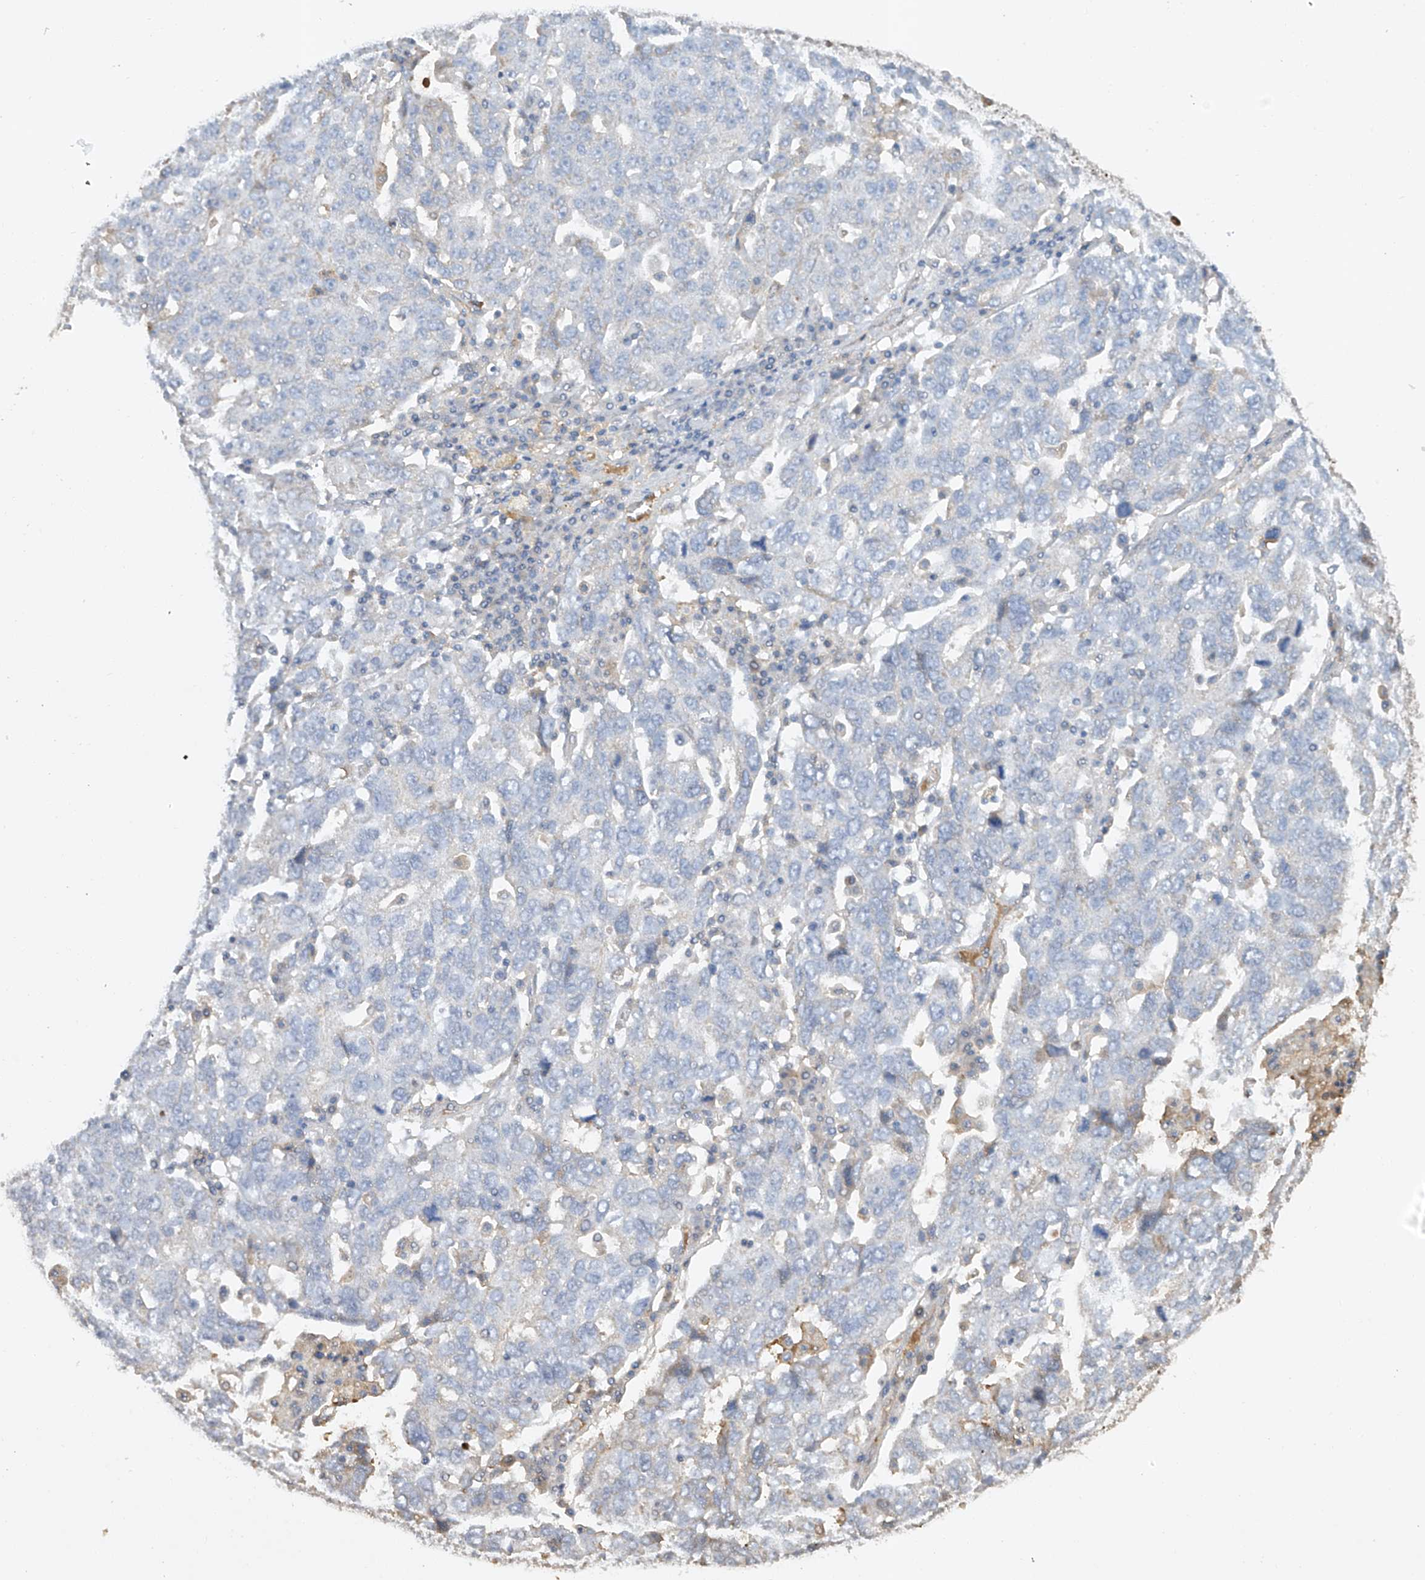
{"staining": {"intensity": "negative", "quantity": "none", "location": "none"}, "tissue": "ovarian cancer", "cell_type": "Tumor cells", "image_type": "cancer", "snomed": [{"axis": "morphology", "description": "Carcinoma, endometroid"}, {"axis": "topography", "description": "Ovary"}], "caption": "An immunohistochemistry (IHC) histopathology image of ovarian endometroid carcinoma is shown. There is no staining in tumor cells of ovarian endometroid carcinoma.", "gene": "HAS3", "patient": {"sex": "female", "age": 62}}